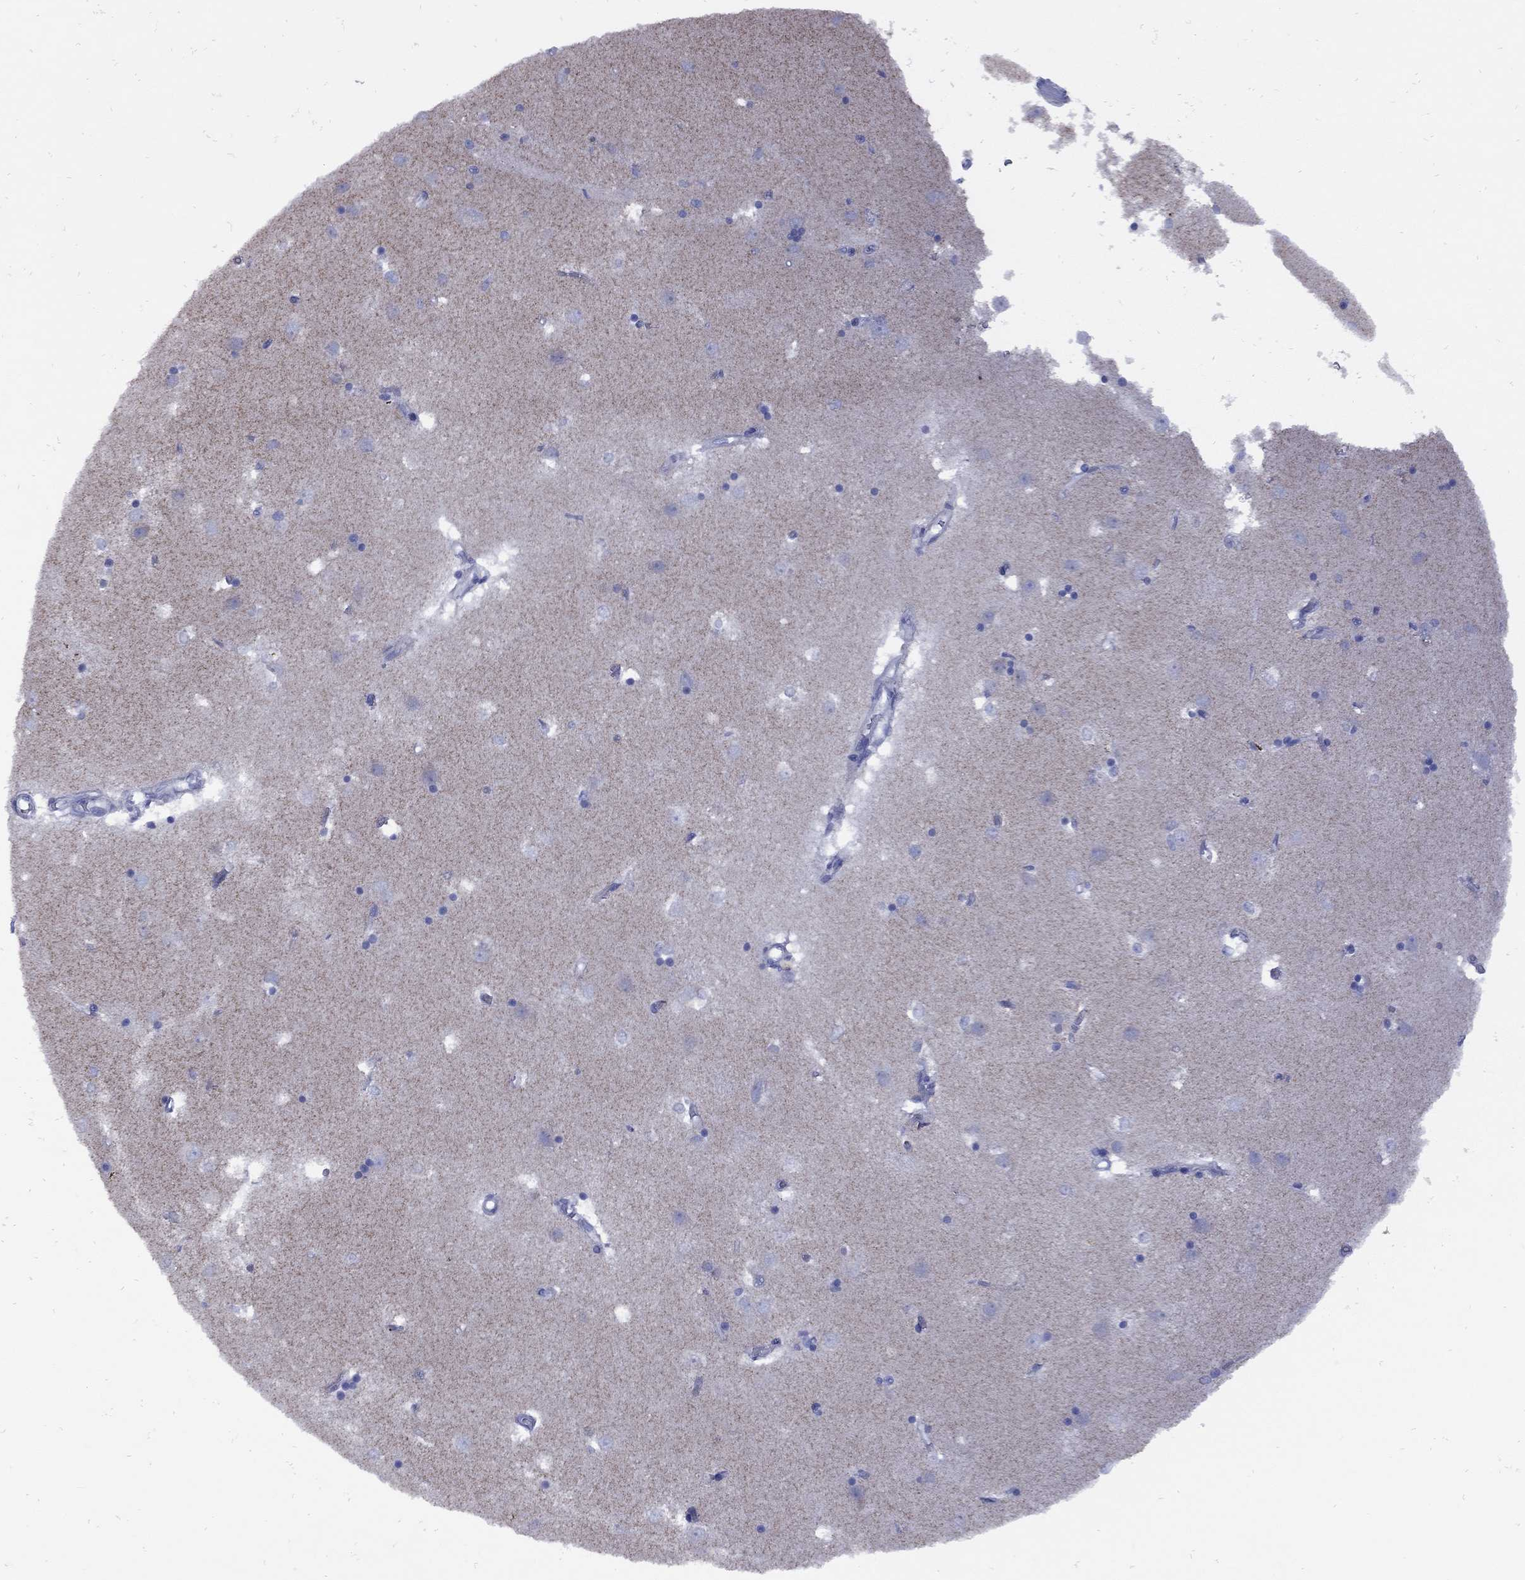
{"staining": {"intensity": "negative", "quantity": "none", "location": "none"}, "tissue": "caudate", "cell_type": "Glial cells", "image_type": "normal", "snomed": [{"axis": "morphology", "description": "Normal tissue, NOS"}, {"axis": "topography", "description": "Lateral ventricle wall"}], "caption": "Caudate was stained to show a protein in brown. There is no significant positivity in glial cells. The staining is performed using DAB brown chromogen with nuclei counter-stained in using hematoxylin.", "gene": "SESTD1", "patient": {"sex": "male", "age": 54}}